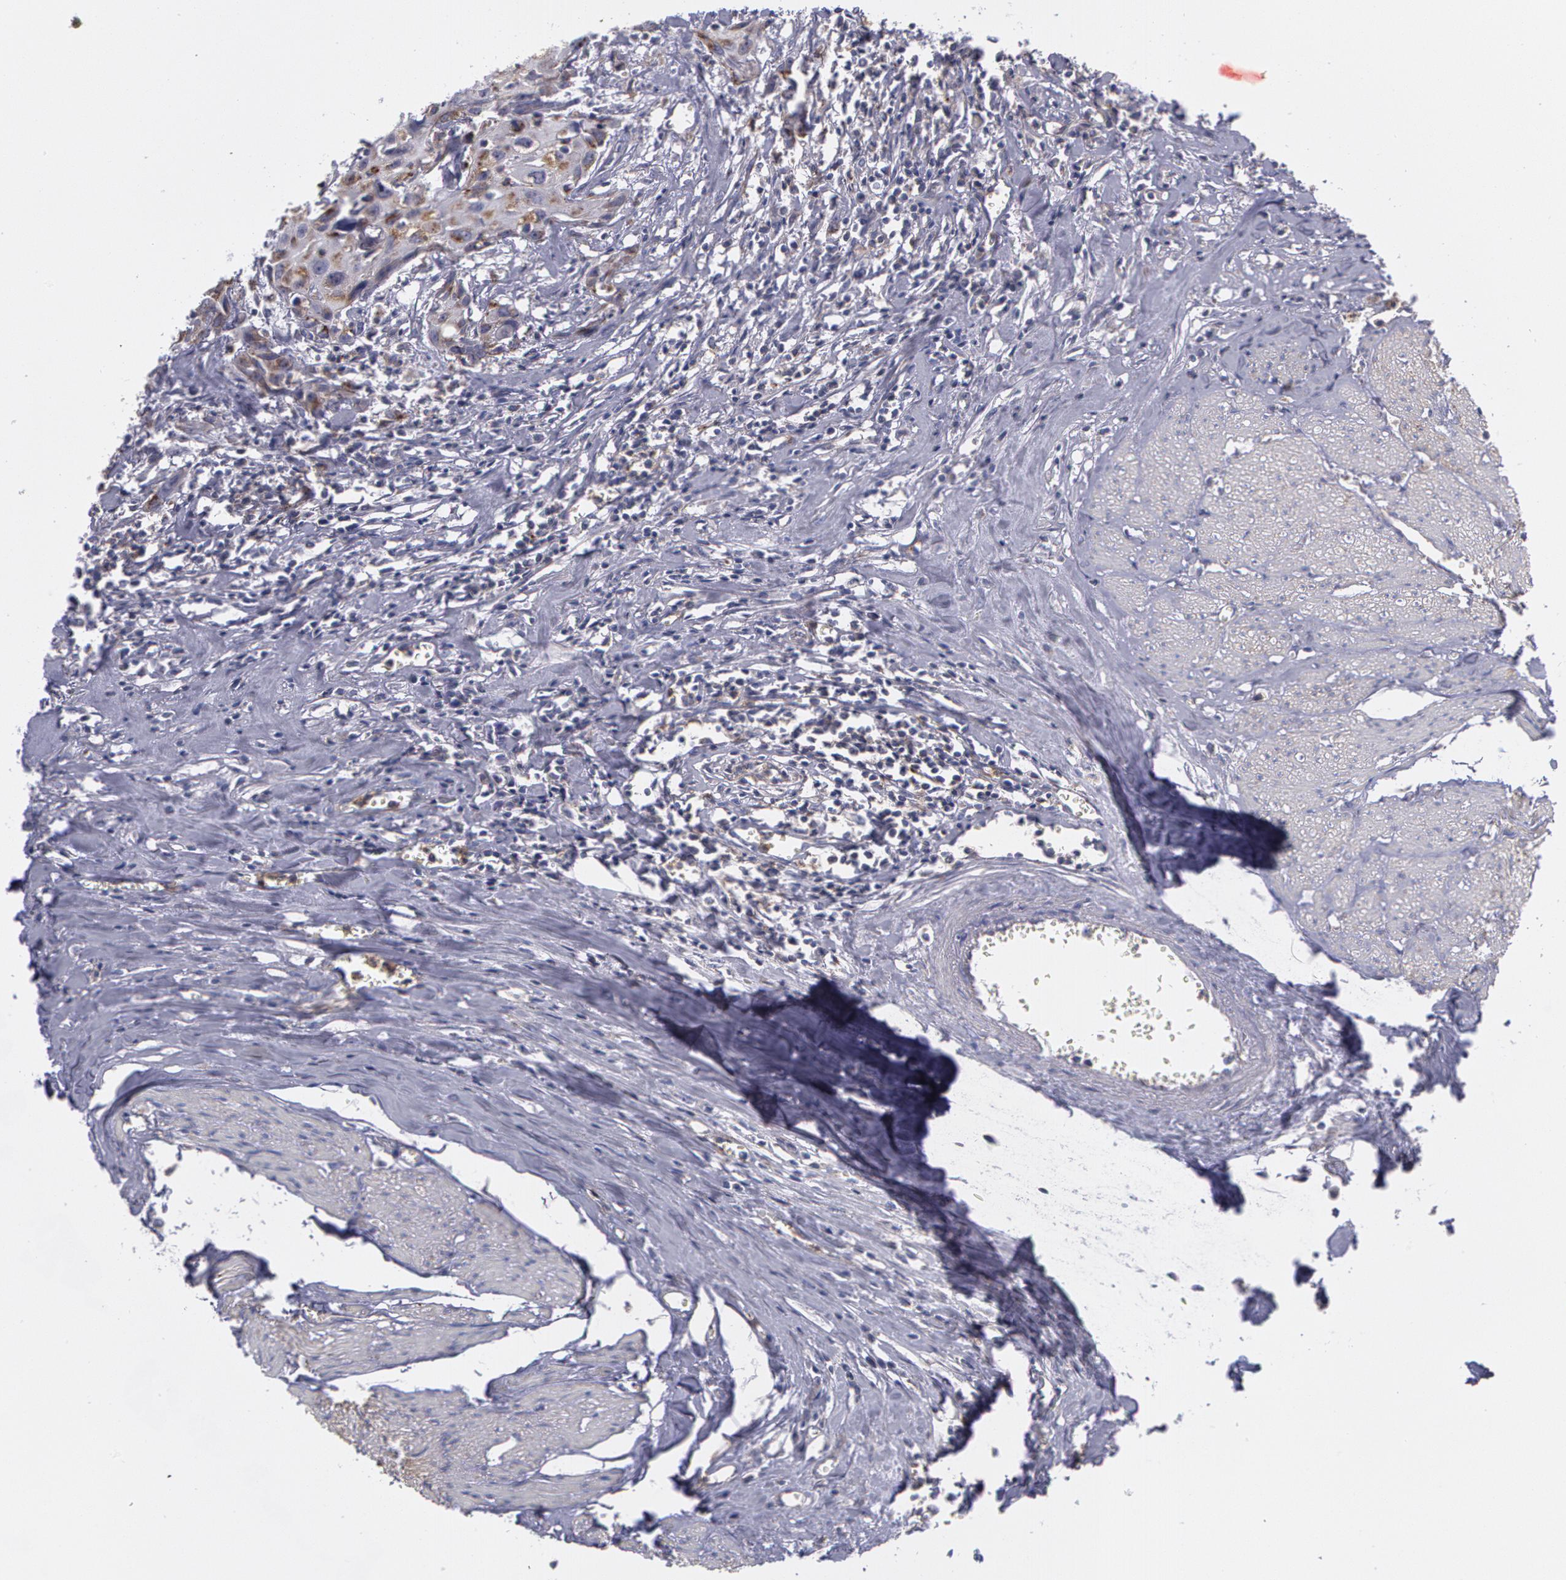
{"staining": {"intensity": "weak", "quantity": ">75%", "location": "cytoplasmic/membranous"}, "tissue": "urothelial cancer", "cell_type": "Tumor cells", "image_type": "cancer", "snomed": [{"axis": "morphology", "description": "Urothelial carcinoma, High grade"}, {"axis": "topography", "description": "Urinary bladder"}], "caption": "Brown immunohistochemical staining in urothelial carcinoma (high-grade) displays weak cytoplasmic/membranous positivity in about >75% of tumor cells. Using DAB (brown) and hematoxylin (blue) stains, captured at high magnification using brightfield microscopy.", "gene": "FLOT2", "patient": {"sex": "male", "age": 54}}